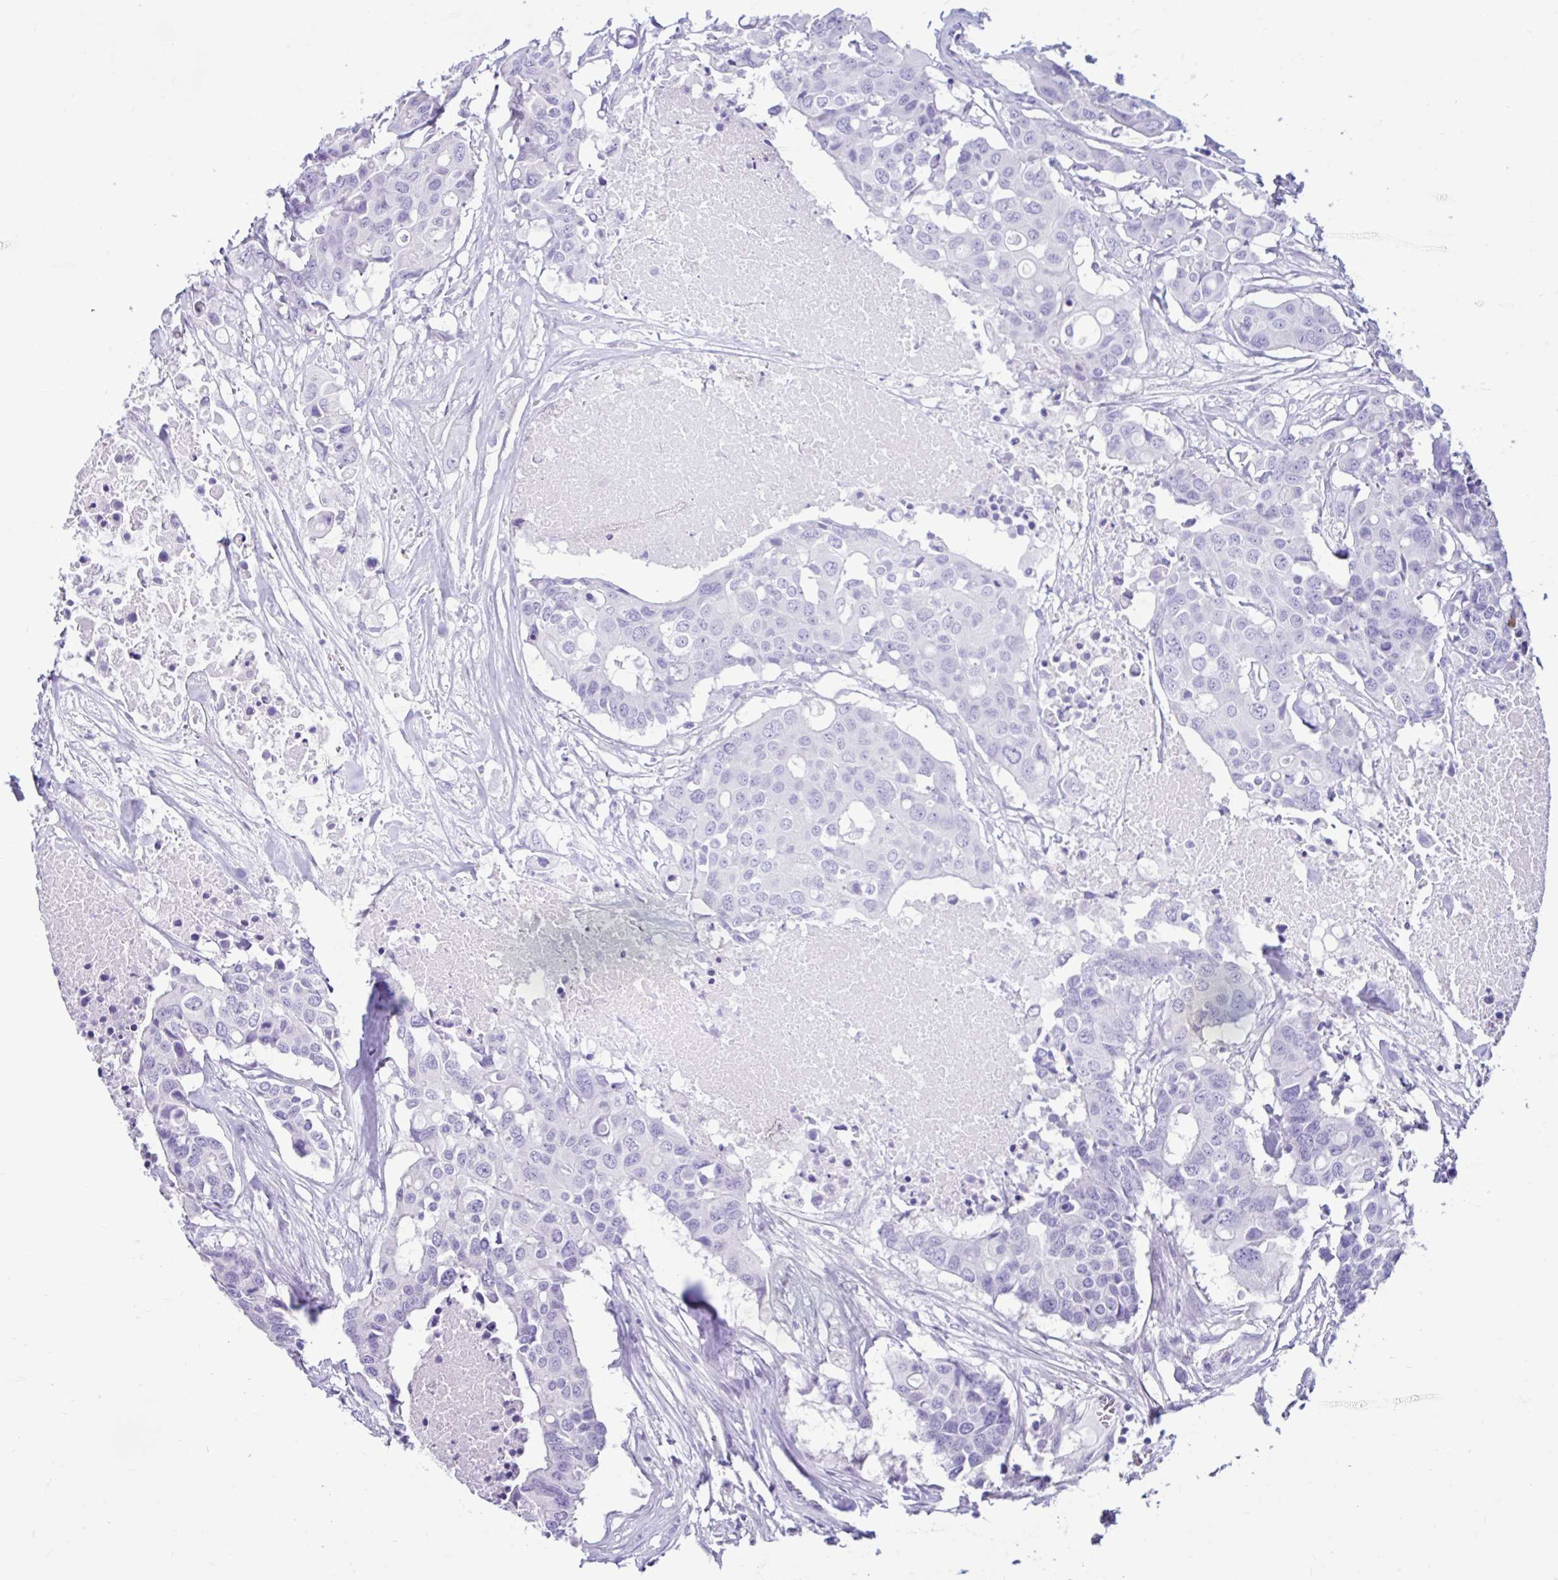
{"staining": {"intensity": "negative", "quantity": "none", "location": "none"}, "tissue": "colorectal cancer", "cell_type": "Tumor cells", "image_type": "cancer", "snomed": [{"axis": "morphology", "description": "Adenocarcinoma, NOS"}, {"axis": "topography", "description": "Colon"}], "caption": "Protein analysis of colorectal adenocarcinoma displays no significant expression in tumor cells.", "gene": "CYP19A1", "patient": {"sex": "male", "age": 77}}